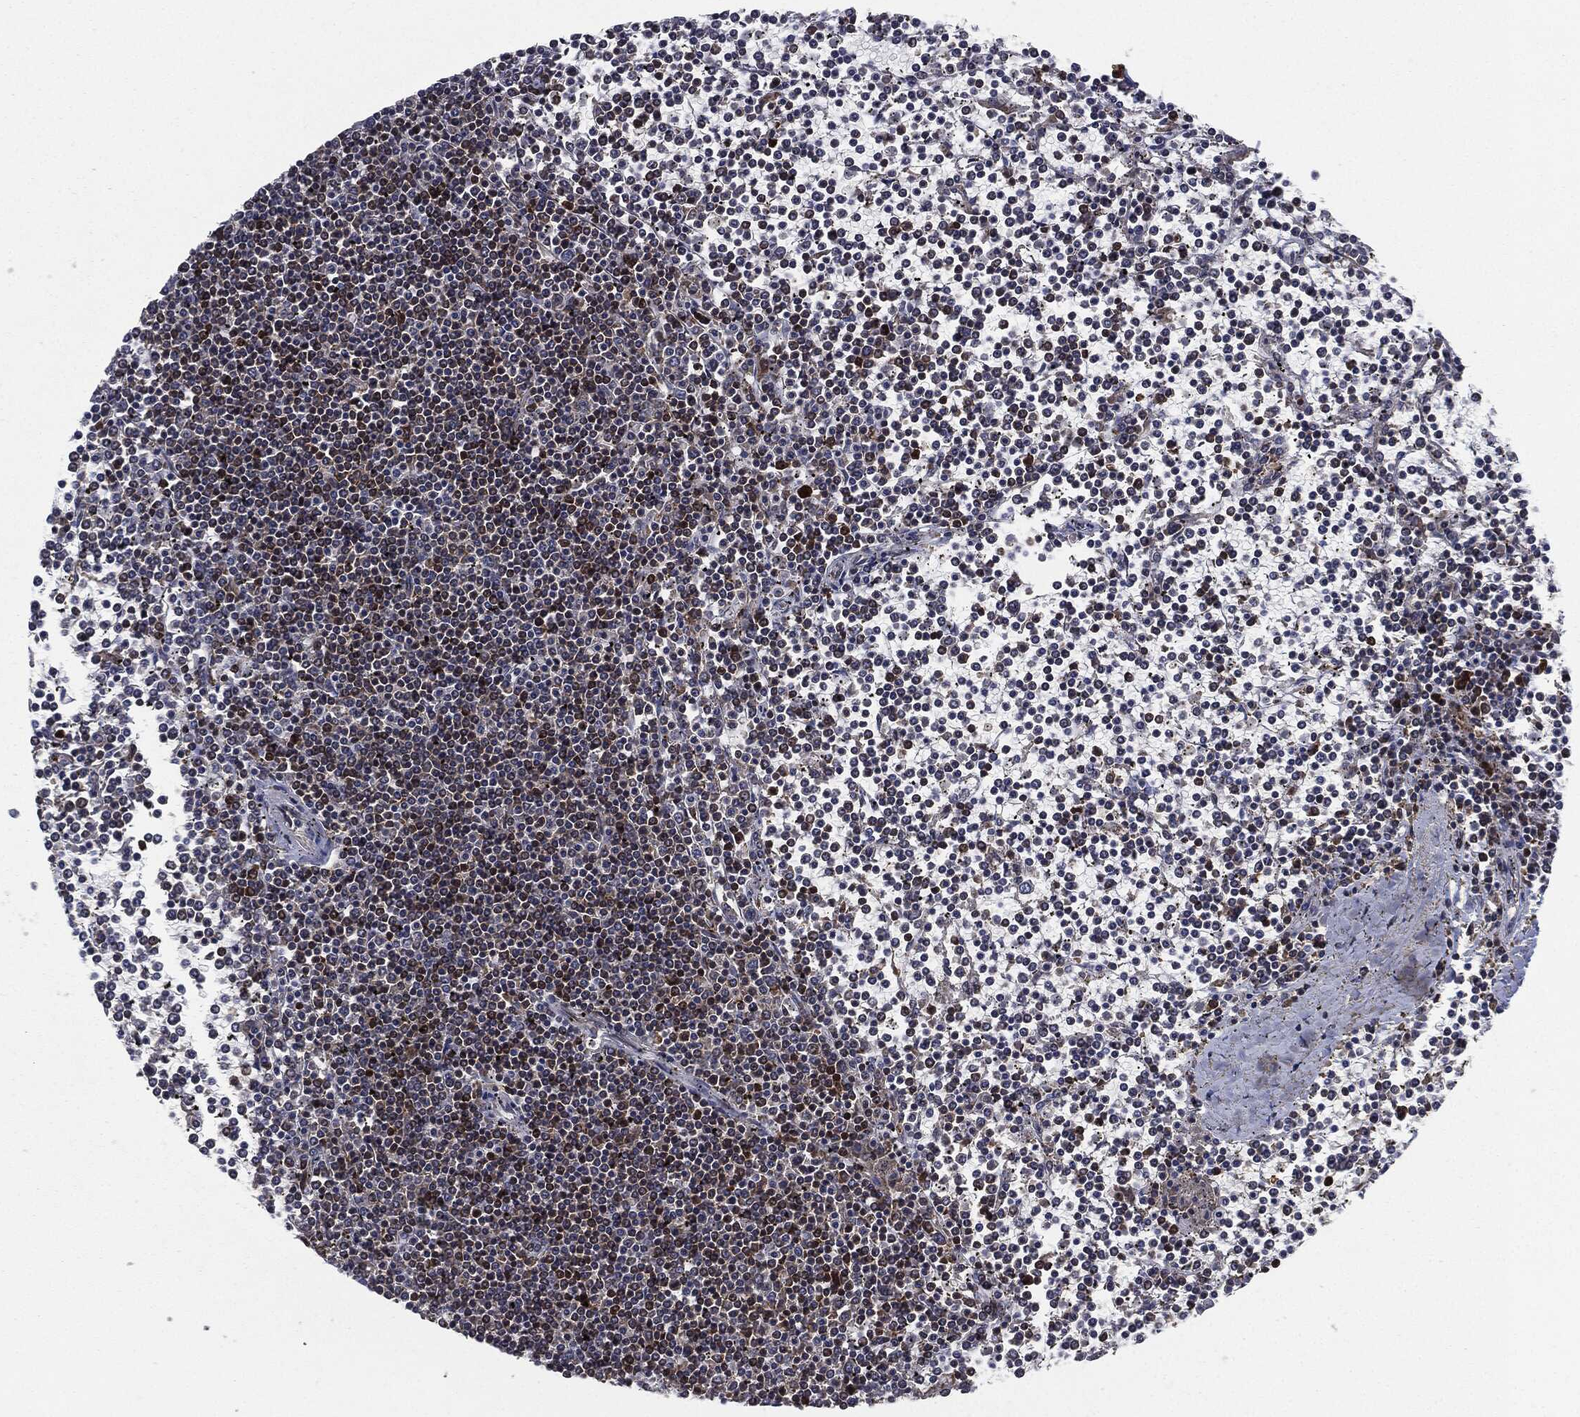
{"staining": {"intensity": "moderate", "quantity": "<25%", "location": "cytoplasmic/membranous"}, "tissue": "lymphoma", "cell_type": "Tumor cells", "image_type": "cancer", "snomed": [{"axis": "morphology", "description": "Malignant lymphoma, non-Hodgkin's type, Low grade"}, {"axis": "topography", "description": "Spleen"}], "caption": "Human low-grade malignant lymphoma, non-Hodgkin's type stained for a protein (brown) exhibits moderate cytoplasmic/membranous positive positivity in approximately <25% of tumor cells.", "gene": "UBR1", "patient": {"sex": "female", "age": 19}}